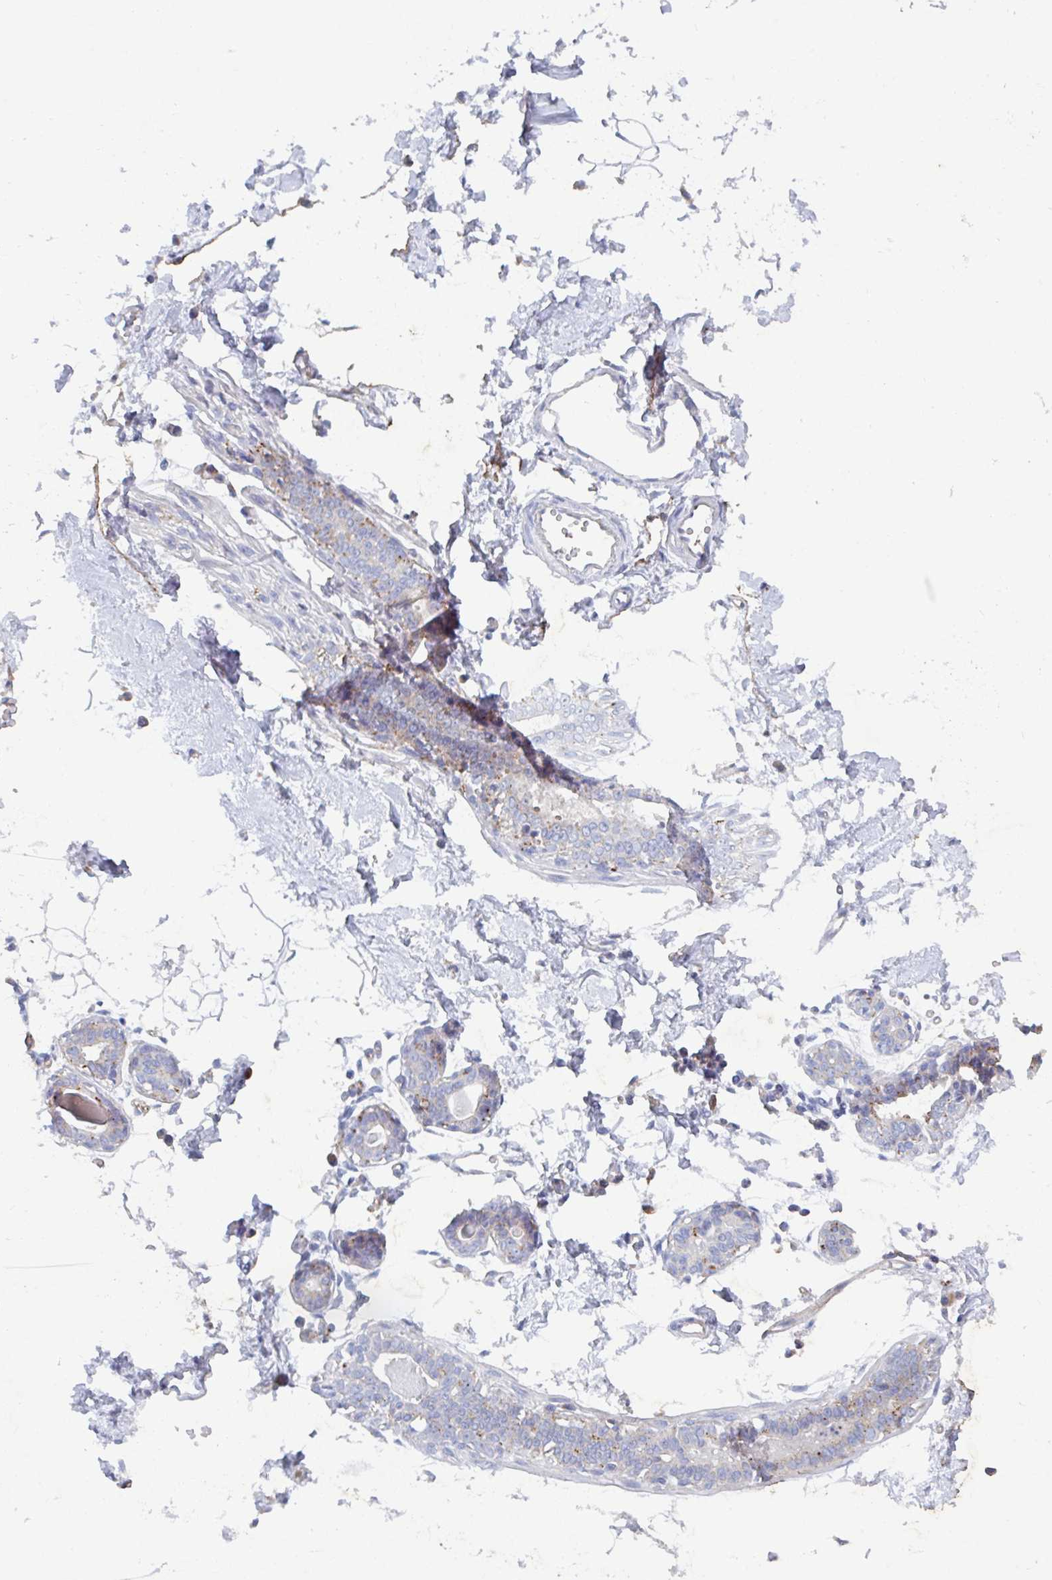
{"staining": {"intensity": "negative", "quantity": "none", "location": "none"}, "tissue": "breast", "cell_type": "Adipocytes", "image_type": "normal", "snomed": [{"axis": "morphology", "description": "Normal tissue, NOS"}, {"axis": "topography", "description": "Breast"}], "caption": "The immunohistochemistry (IHC) image has no significant expression in adipocytes of breast. (DAB immunohistochemistry (IHC), high magnification).", "gene": "MANBA", "patient": {"sex": "female", "age": 45}}